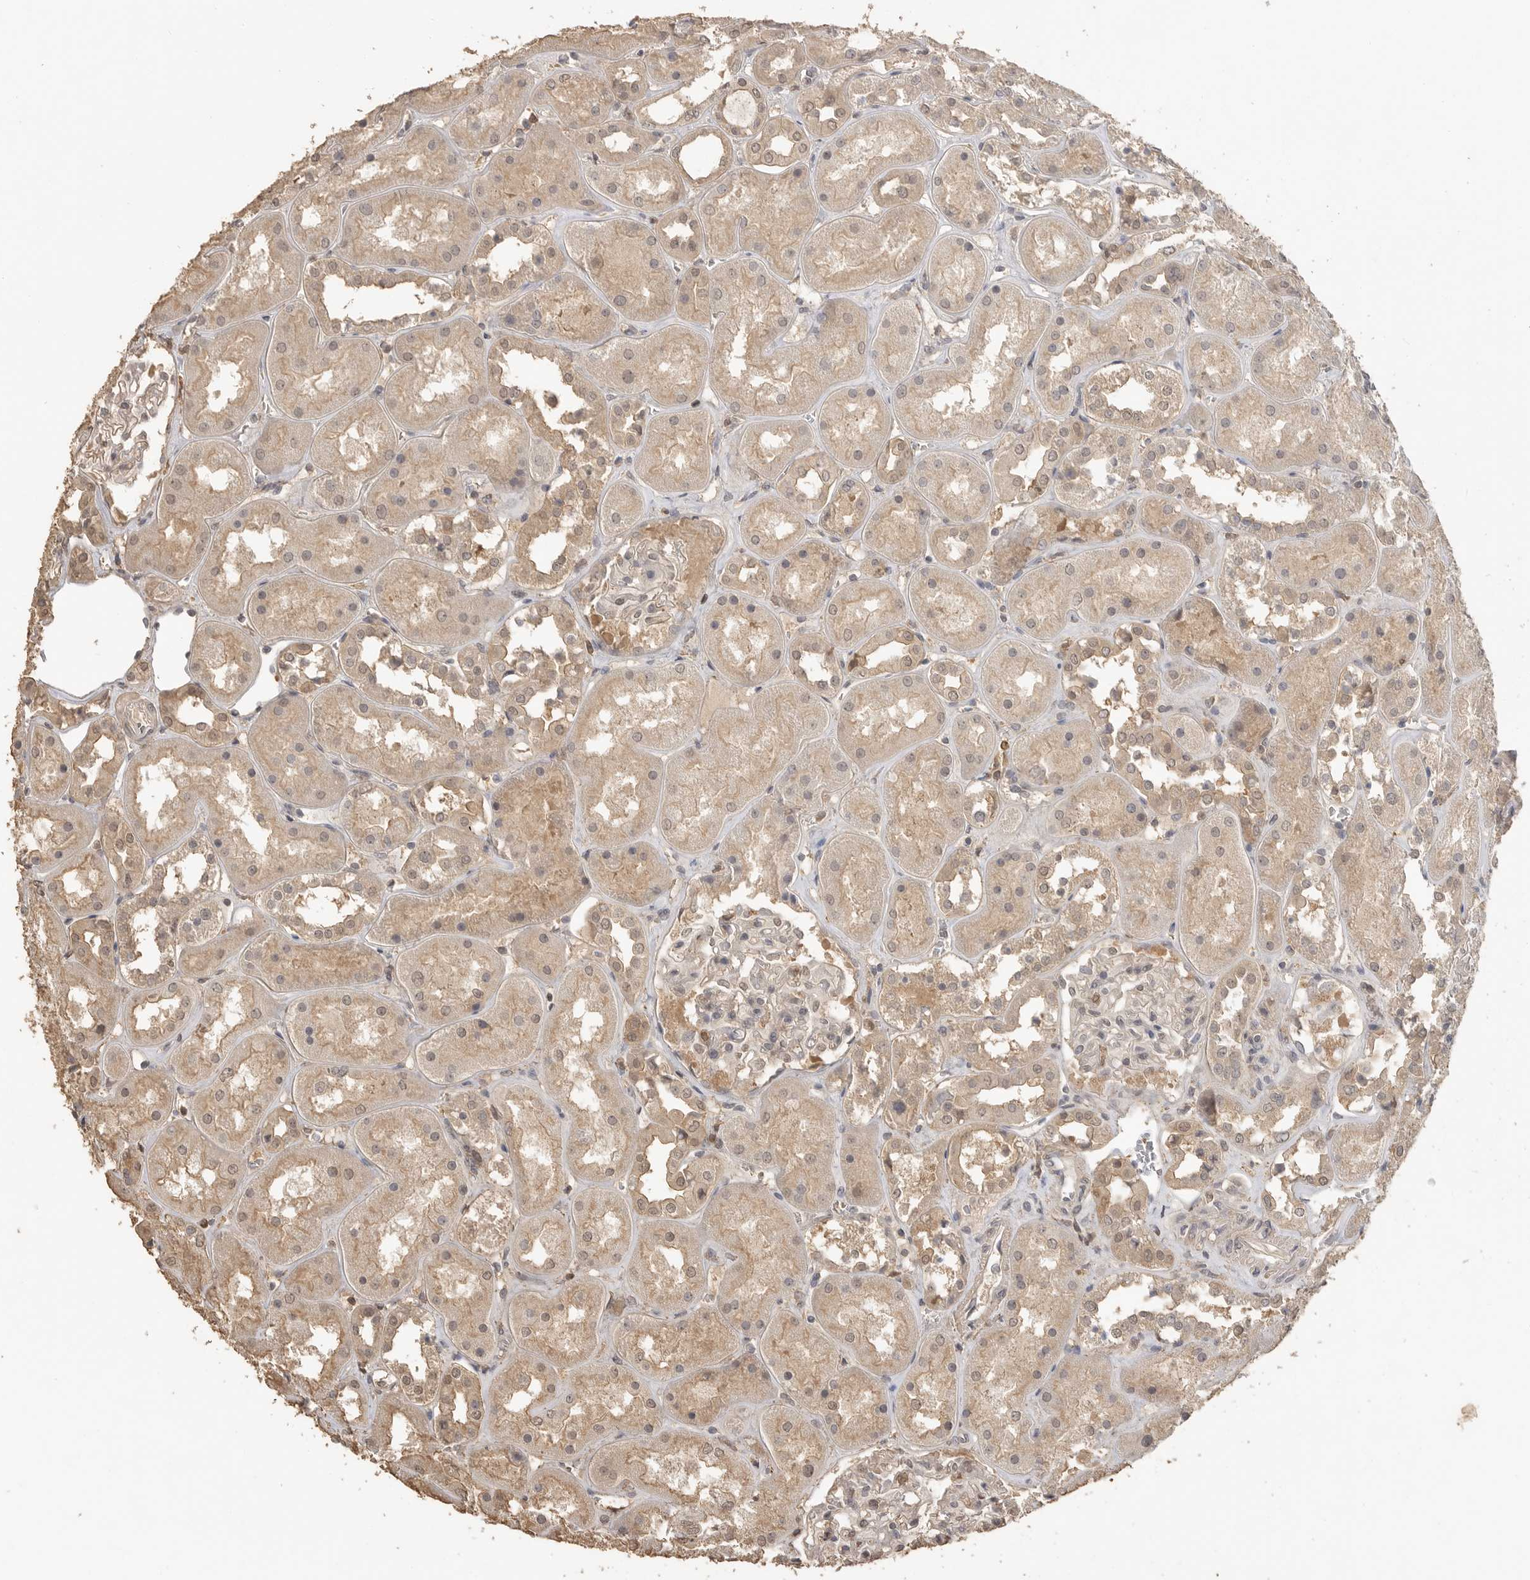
{"staining": {"intensity": "weak", "quantity": "<25%", "location": "nuclear"}, "tissue": "kidney", "cell_type": "Cells in glomeruli", "image_type": "normal", "snomed": [{"axis": "morphology", "description": "Normal tissue, NOS"}, {"axis": "topography", "description": "Kidney"}], "caption": "Immunohistochemistry of benign human kidney exhibits no staining in cells in glomeruli. The staining was performed using DAB to visualize the protein expression in brown, while the nuclei were stained in blue with hematoxylin (Magnification: 20x).", "gene": "MAP2K1", "patient": {"sex": "male", "age": 70}}